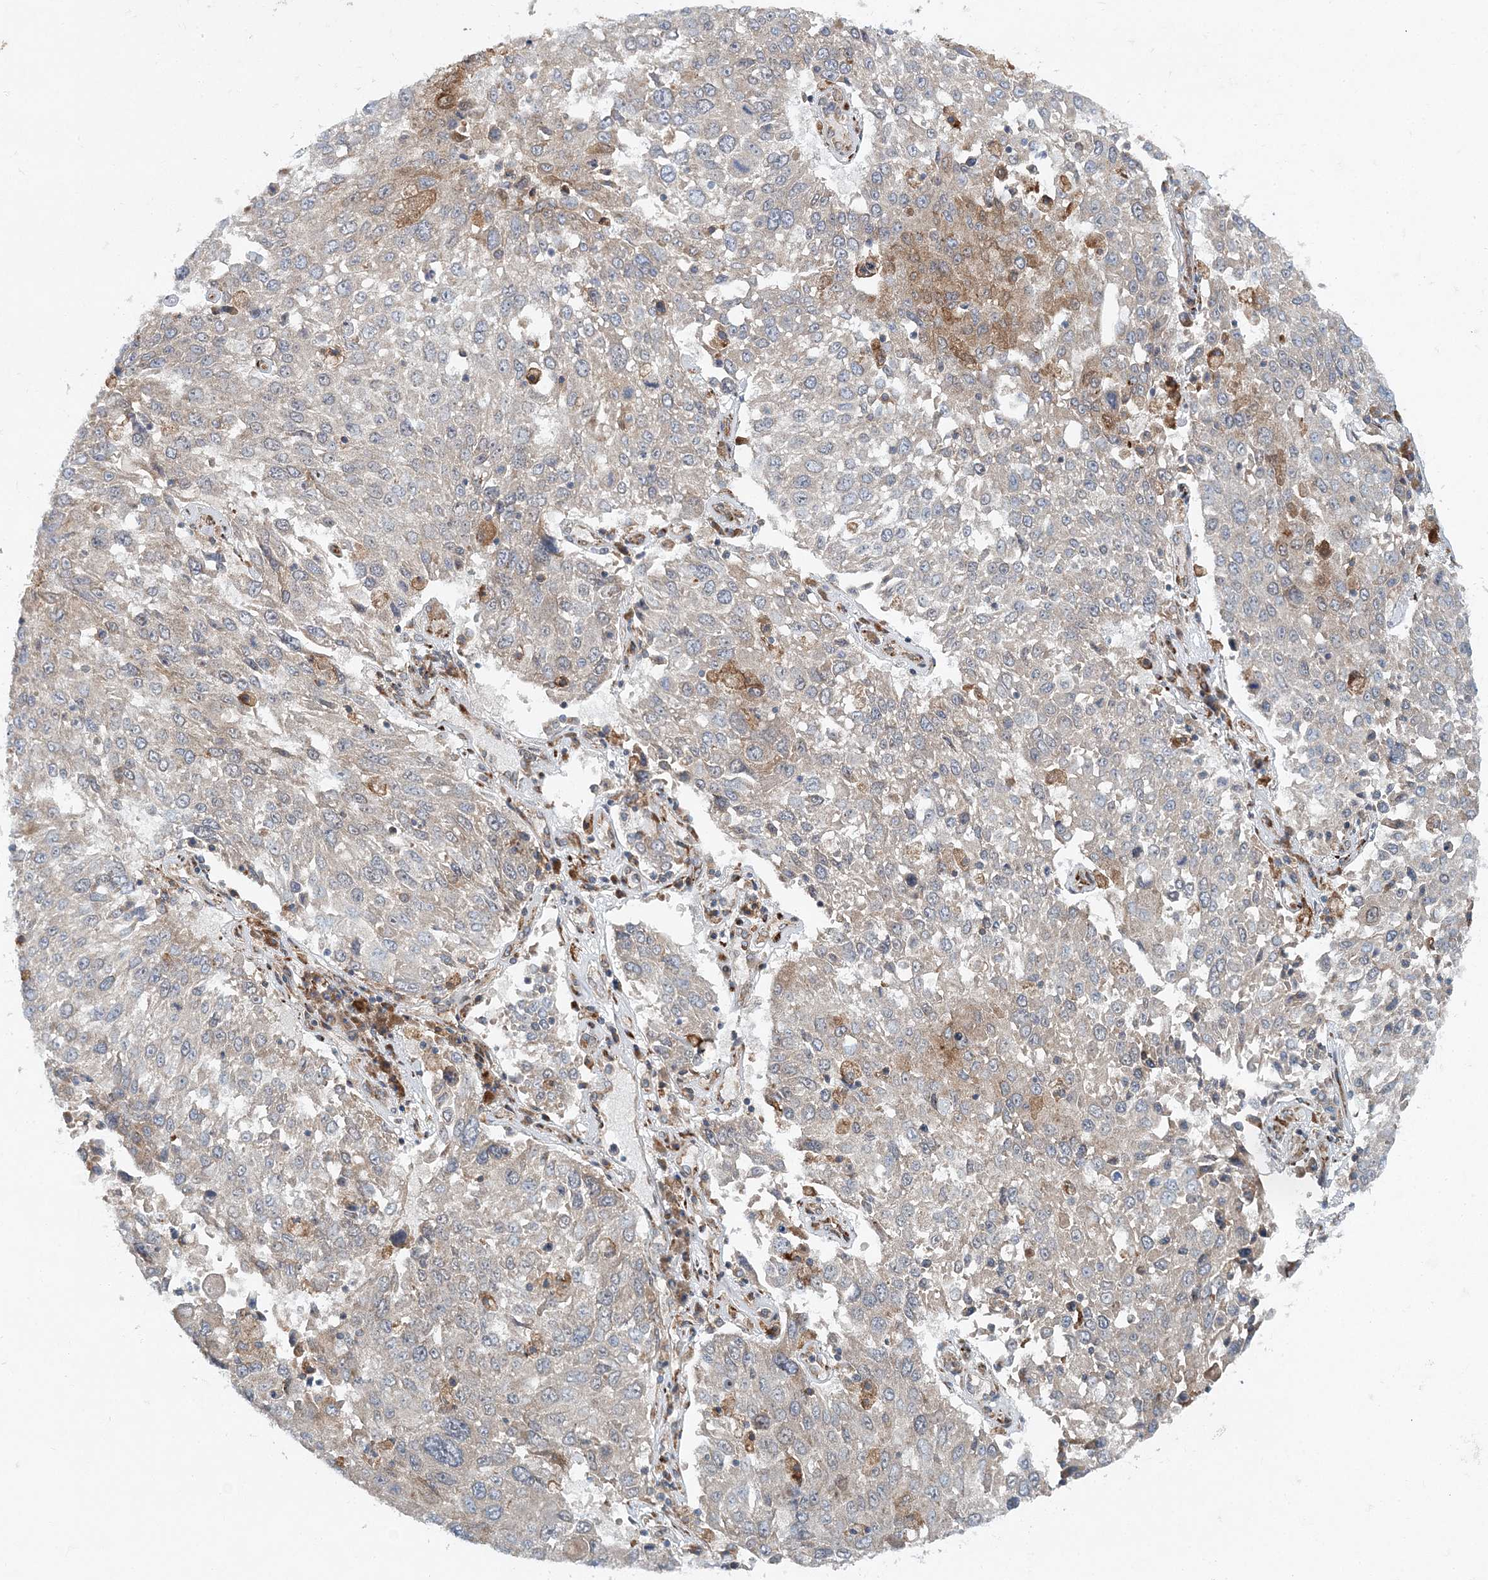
{"staining": {"intensity": "negative", "quantity": "none", "location": "none"}, "tissue": "lung cancer", "cell_type": "Tumor cells", "image_type": "cancer", "snomed": [{"axis": "morphology", "description": "Squamous cell carcinoma, NOS"}, {"axis": "topography", "description": "Lung"}], "caption": "This micrograph is of squamous cell carcinoma (lung) stained with immunohistochemistry (IHC) to label a protein in brown with the nuclei are counter-stained blue. There is no staining in tumor cells.", "gene": "NBAS", "patient": {"sex": "male", "age": 65}}